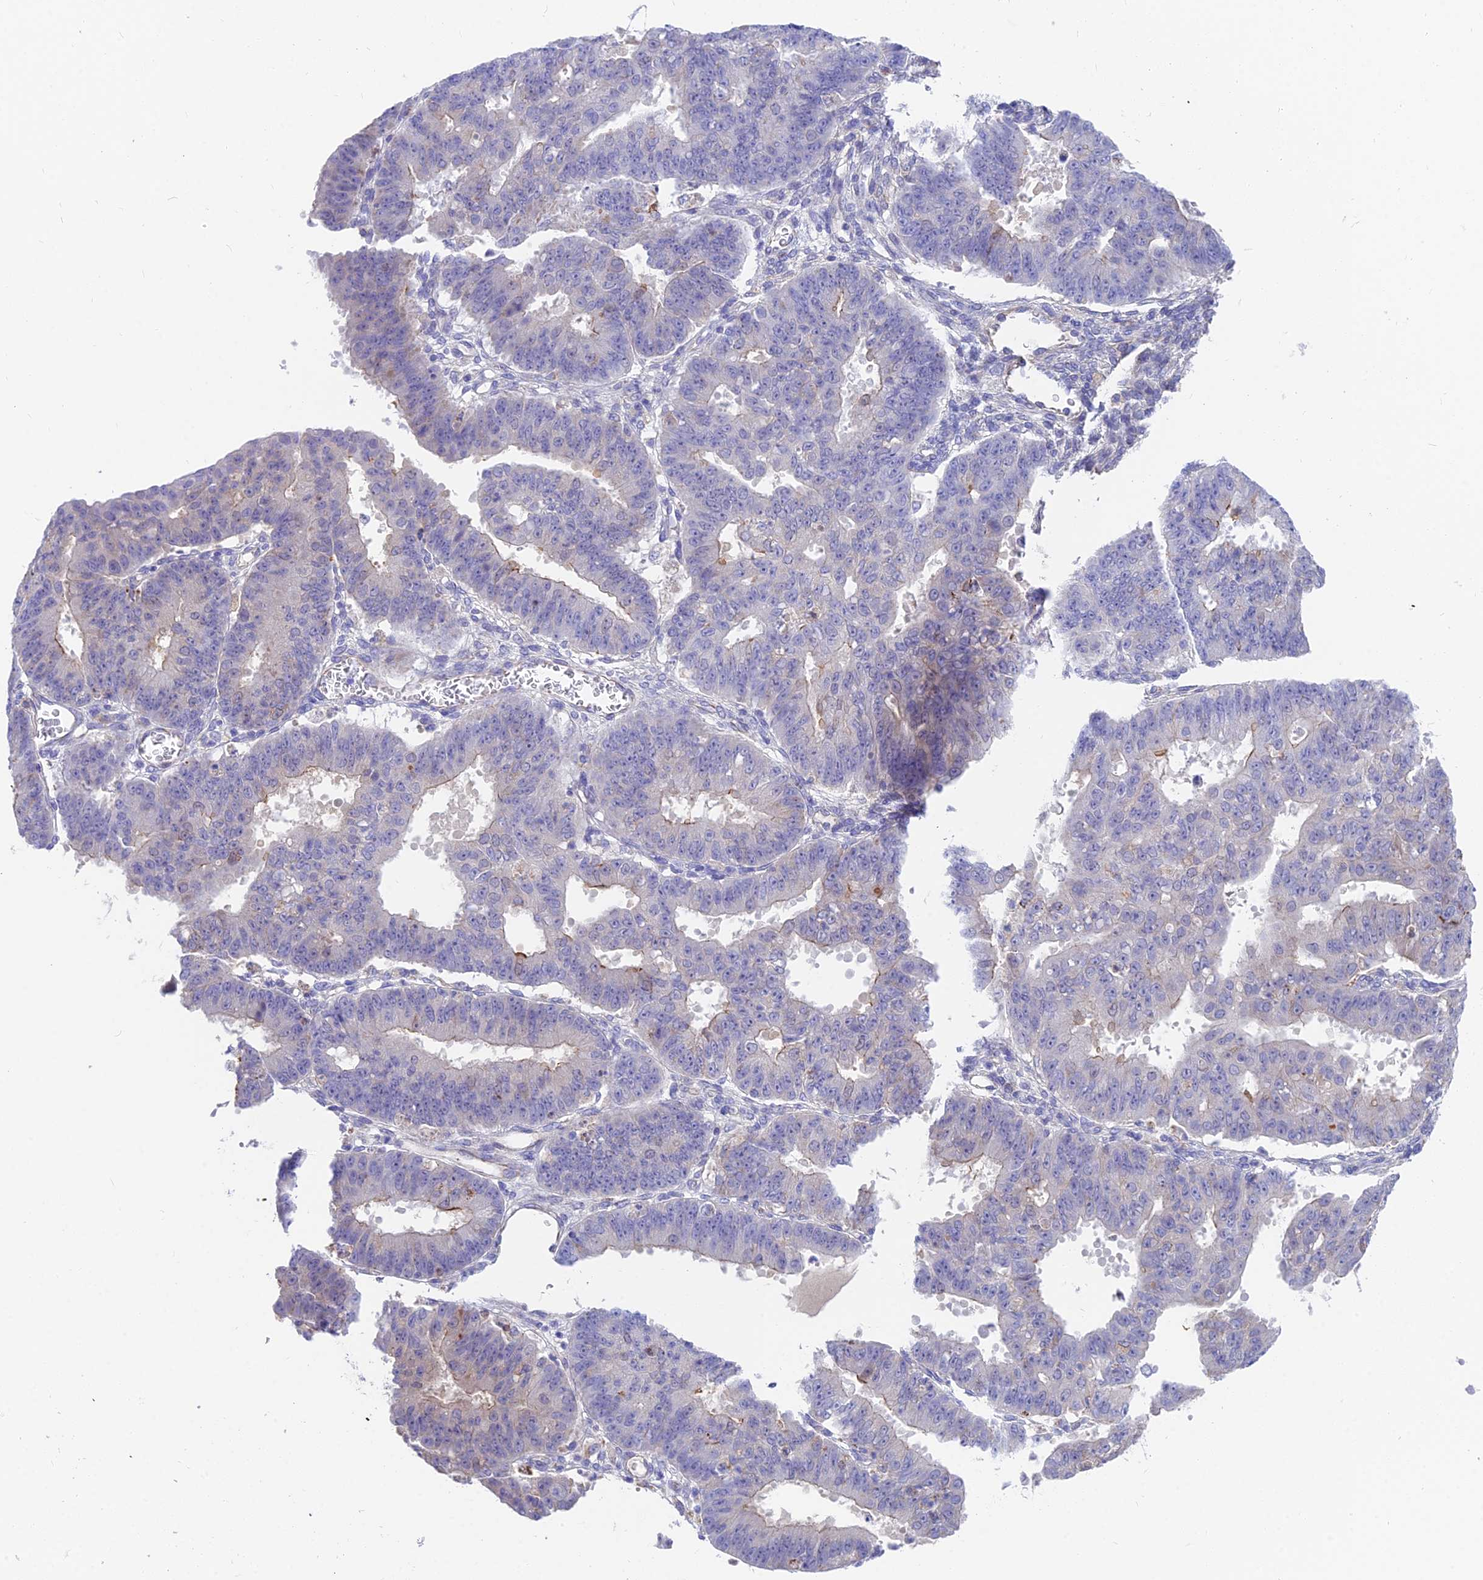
{"staining": {"intensity": "weak", "quantity": "<25%", "location": "cytoplasmic/membranous"}, "tissue": "ovarian cancer", "cell_type": "Tumor cells", "image_type": "cancer", "snomed": [{"axis": "morphology", "description": "Carcinoma, endometroid"}, {"axis": "topography", "description": "Appendix"}, {"axis": "topography", "description": "Ovary"}], "caption": "Human ovarian endometroid carcinoma stained for a protein using immunohistochemistry shows no positivity in tumor cells.", "gene": "TIGD6", "patient": {"sex": "female", "age": 42}}